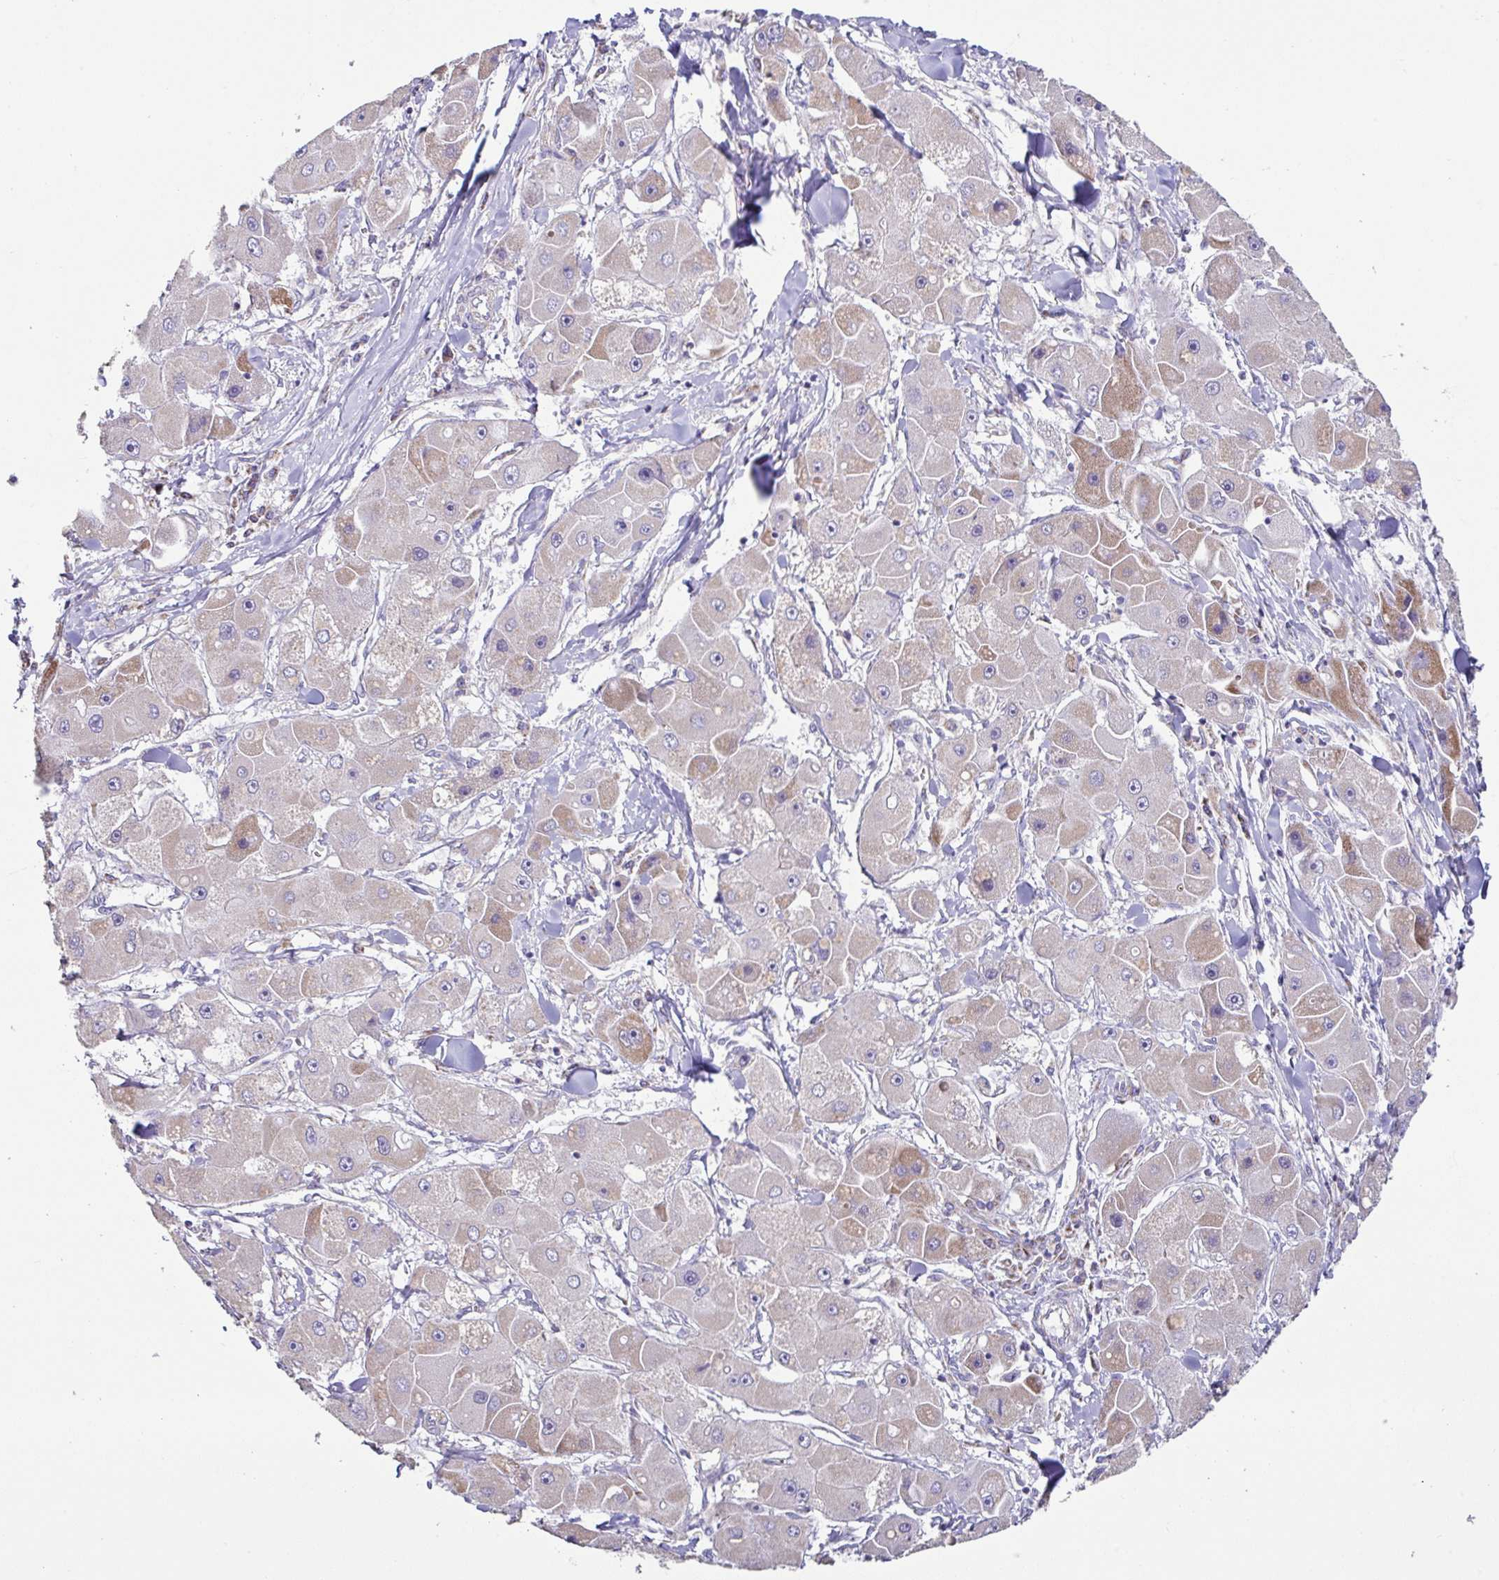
{"staining": {"intensity": "moderate", "quantity": "<25%", "location": "cytoplasmic/membranous"}, "tissue": "liver cancer", "cell_type": "Tumor cells", "image_type": "cancer", "snomed": [{"axis": "morphology", "description": "Carcinoma, Hepatocellular, NOS"}, {"axis": "topography", "description": "Liver"}], "caption": "Immunohistochemistry staining of liver hepatocellular carcinoma, which reveals low levels of moderate cytoplasmic/membranous staining in about <25% of tumor cells indicating moderate cytoplasmic/membranous protein staining. The staining was performed using DAB (3,3'-diaminobenzidine) (brown) for protein detection and nuclei were counterstained in hematoxylin (blue).", "gene": "DOK7", "patient": {"sex": "male", "age": 24}}